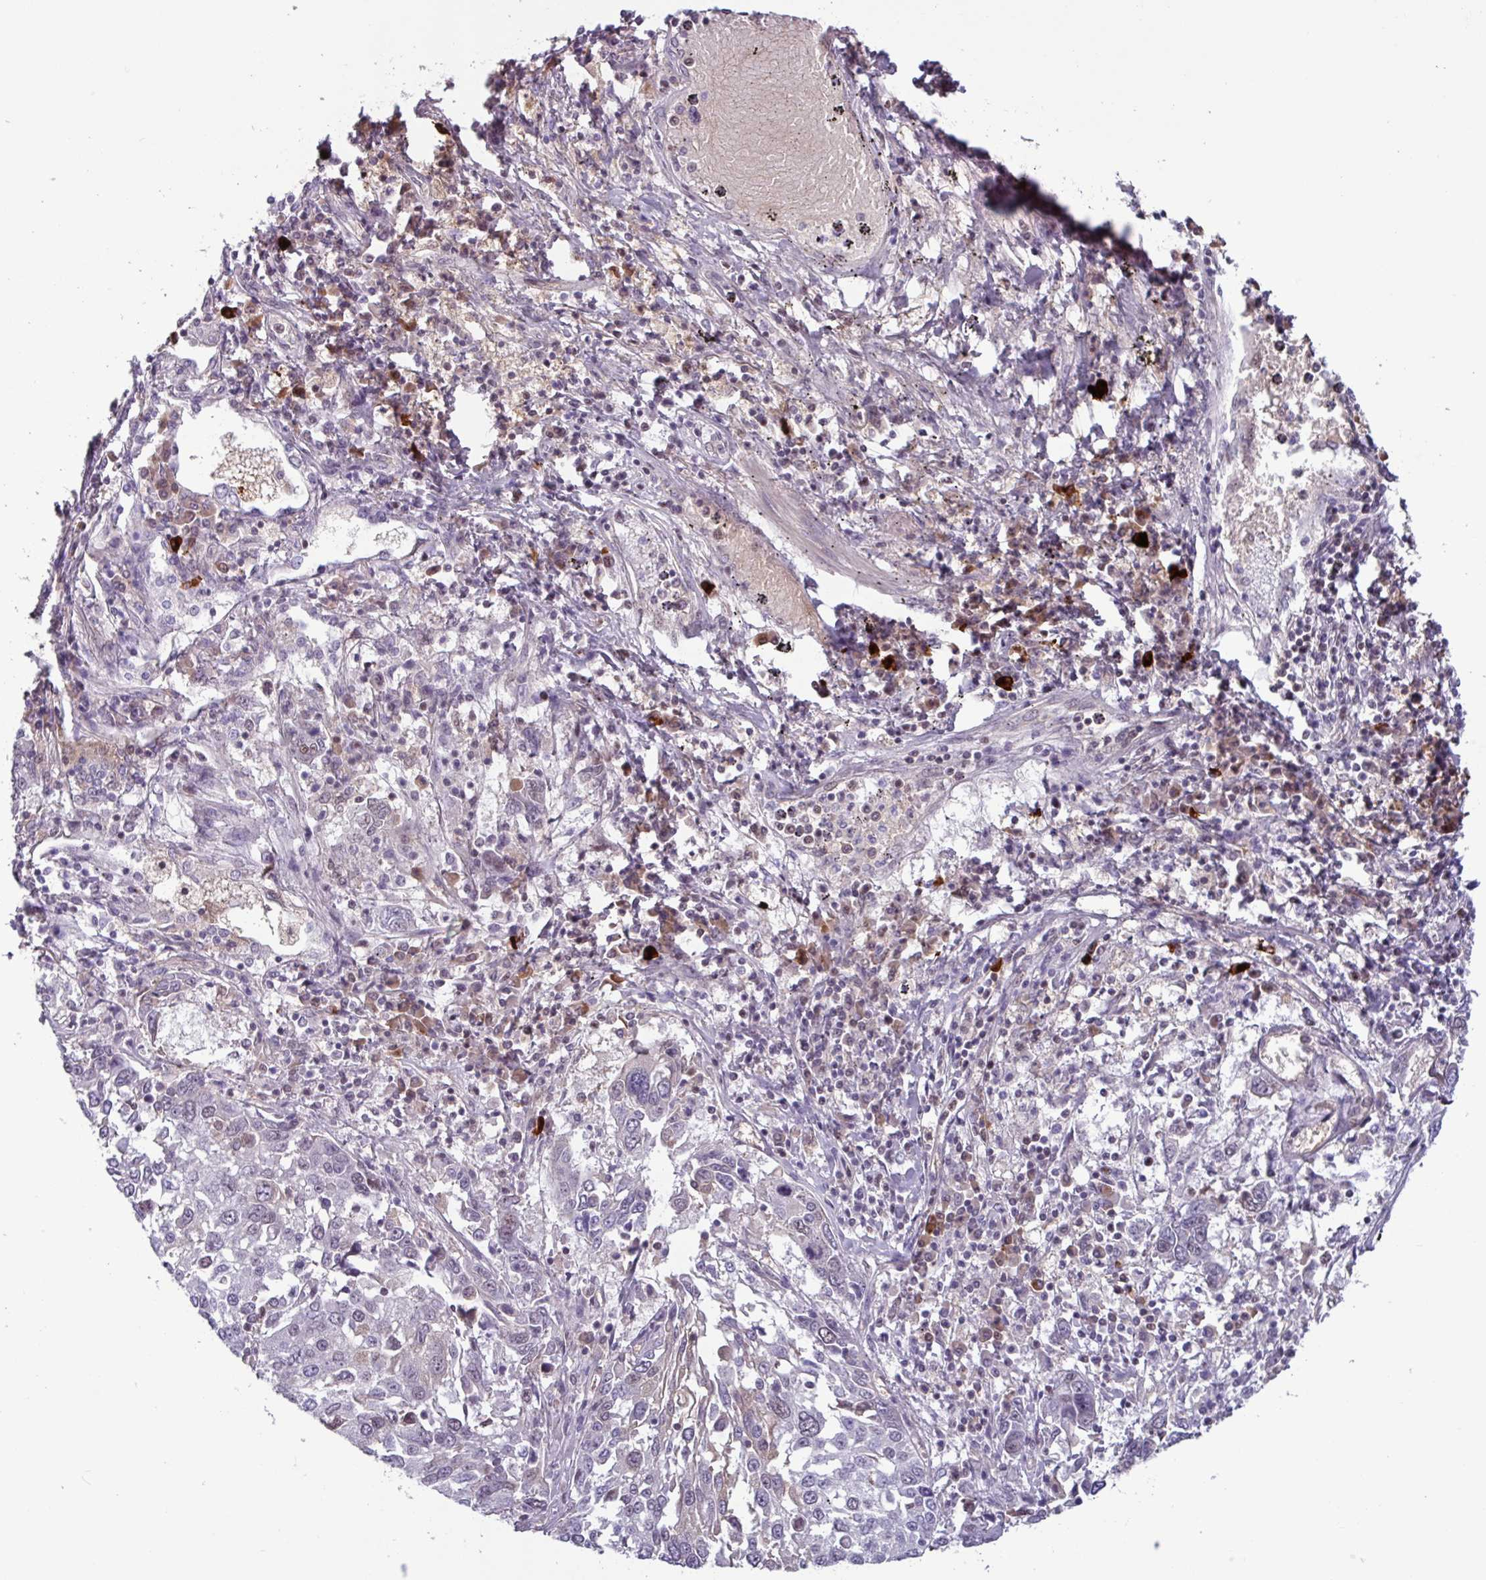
{"staining": {"intensity": "negative", "quantity": "none", "location": "none"}, "tissue": "lung cancer", "cell_type": "Tumor cells", "image_type": "cancer", "snomed": [{"axis": "morphology", "description": "Squamous cell carcinoma, NOS"}, {"axis": "topography", "description": "Lung"}], "caption": "The micrograph reveals no staining of tumor cells in lung squamous cell carcinoma.", "gene": "ZNF575", "patient": {"sex": "male", "age": 65}}